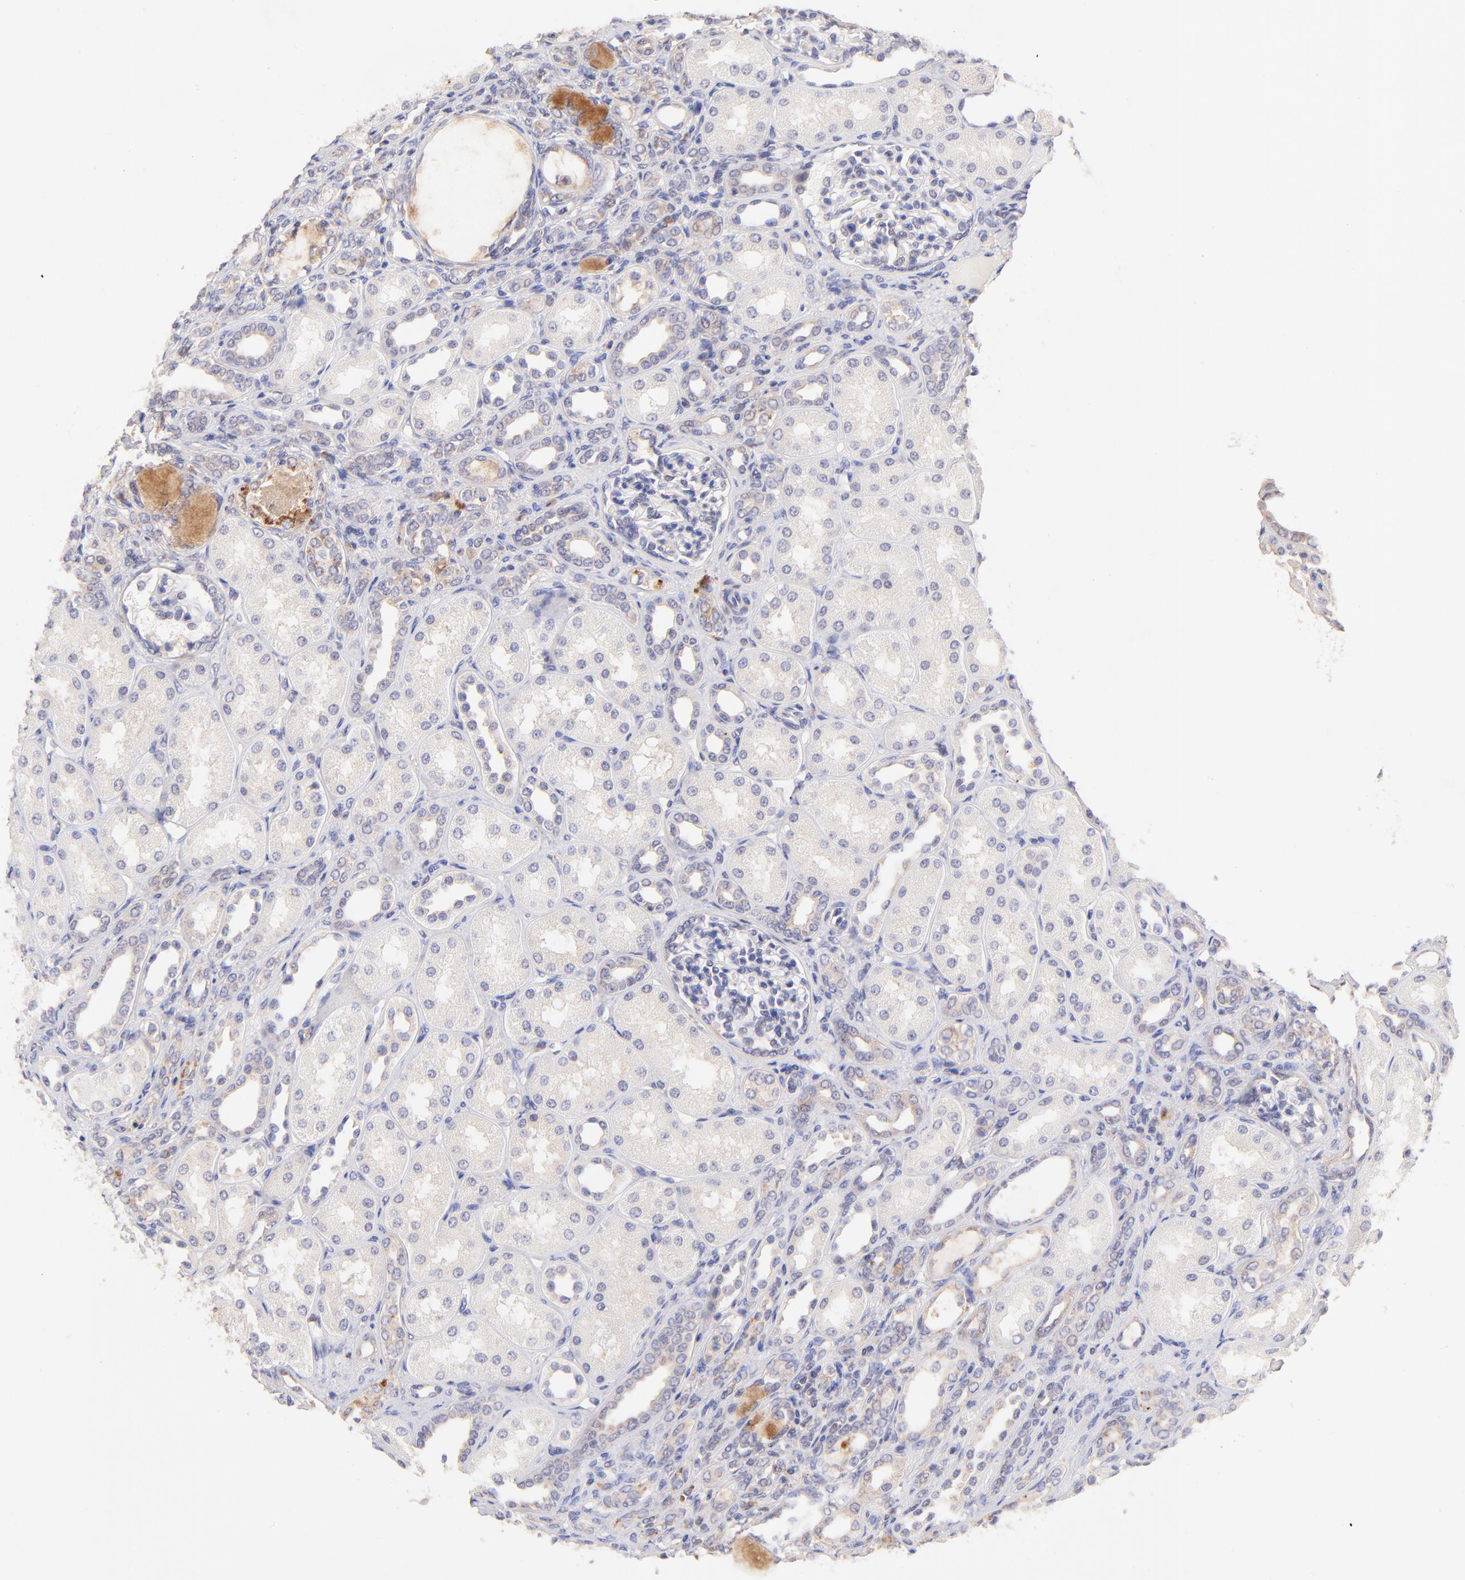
{"staining": {"intensity": "negative", "quantity": "none", "location": "none"}, "tissue": "kidney", "cell_type": "Cells in glomeruli", "image_type": "normal", "snomed": [{"axis": "morphology", "description": "Normal tissue, NOS"}, {"axis": "topography", "description": "Kidney"}], "caption": "Cells in glomeruli show no significant expression in normal kidney. (IHC, brightfield microscopy, high magnification).", "gene": "RPL11", "patient": {"sex": "male", "age": 7}}